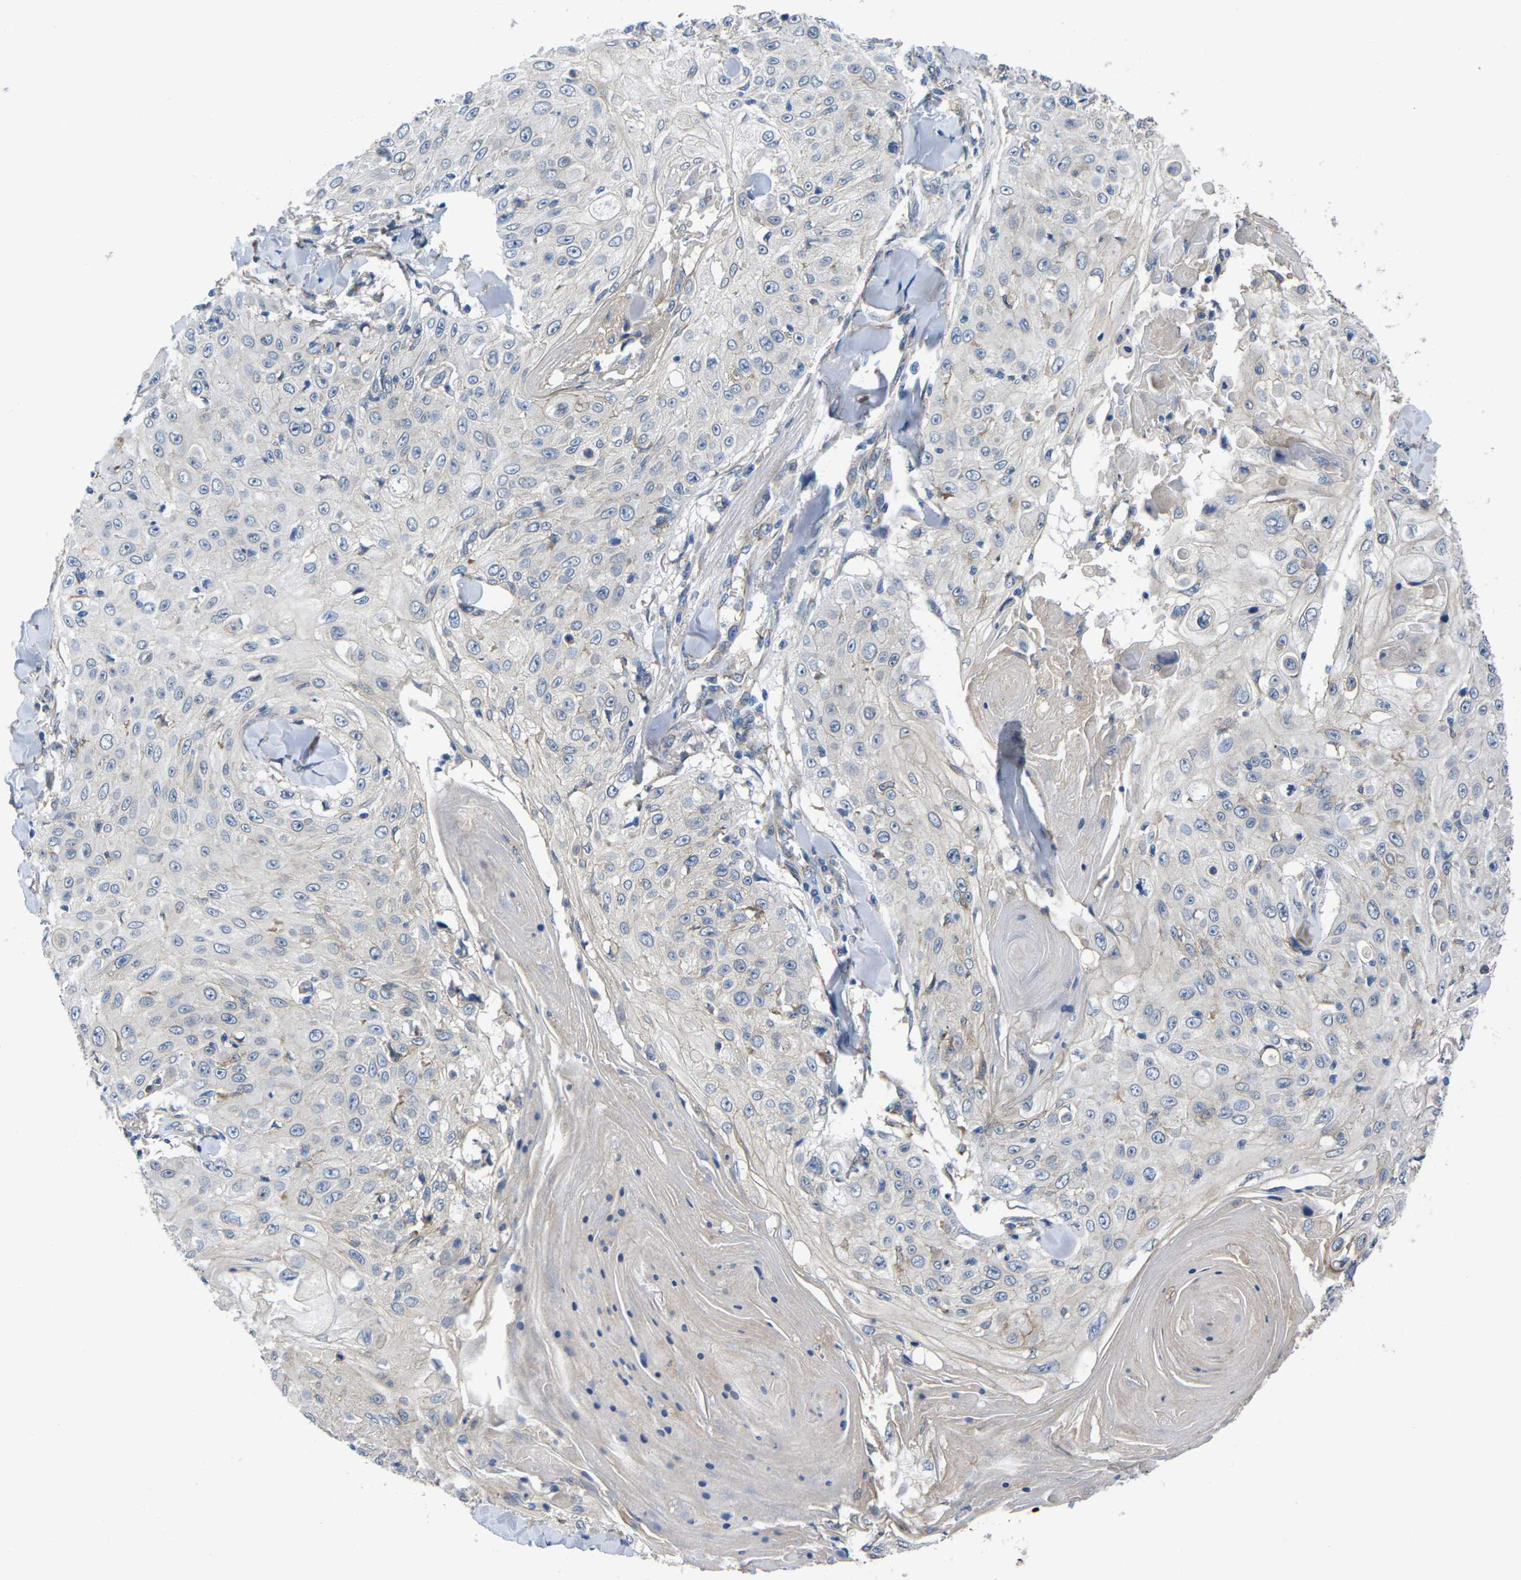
{"staining": {"intensity": "negative", "quantity": "none", "location": "none"}, "tissue": "skin cancer", "cell_type": "Tumor cells", "image_type": "cancer", "snomed": [{"axis": "morphology", "description": "Squamous cell carcinoma, NOS"}, {"axis": "topography", "description": "Skin"}], "caption": "Tumor cells are negative for protein expression in human skin cancer (squamous cell carcinoma).", "gene": "CTNND1", "patient": {"sex": "male", "age": 86}}